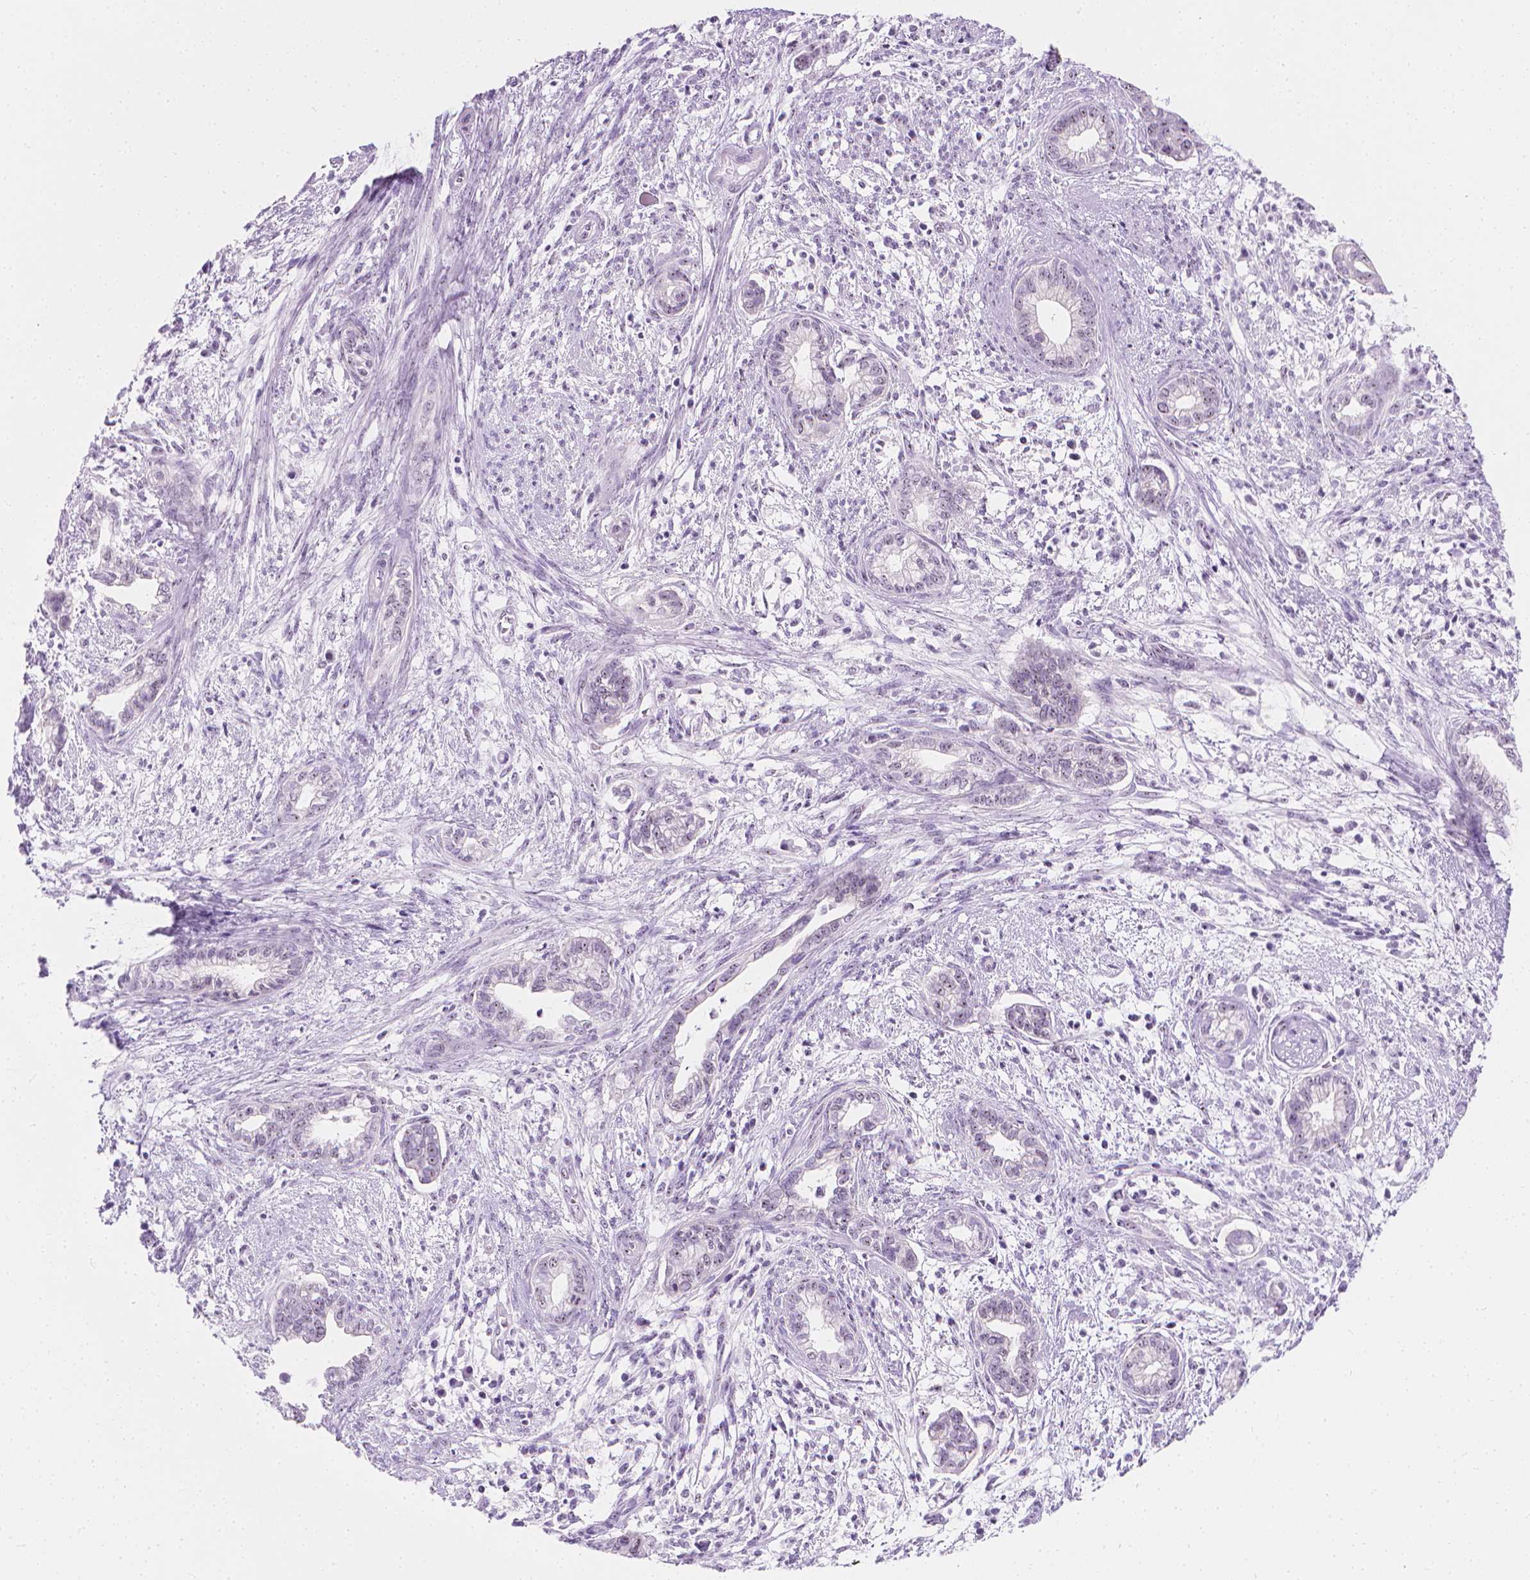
{"staining": {"intensity": "weak", "quantity": "<25%", "location": "nuclear"}, "tissue": "cervical cancer", "cell_type": "Tumor cells", "image_type": "cancer", "snomed": [{"axis": "morphology", "description": "Adenocarcinoma, NOS"}, {"axis": "topography", "description": "Cervix"}], "caption": "Immunohistochemistry micrograph of human cervical cancer stained for a protein (brown), which displays no expression in tumor cells.", "gene": "NOL7", "patient": {"sex": "female", "age": 62}}